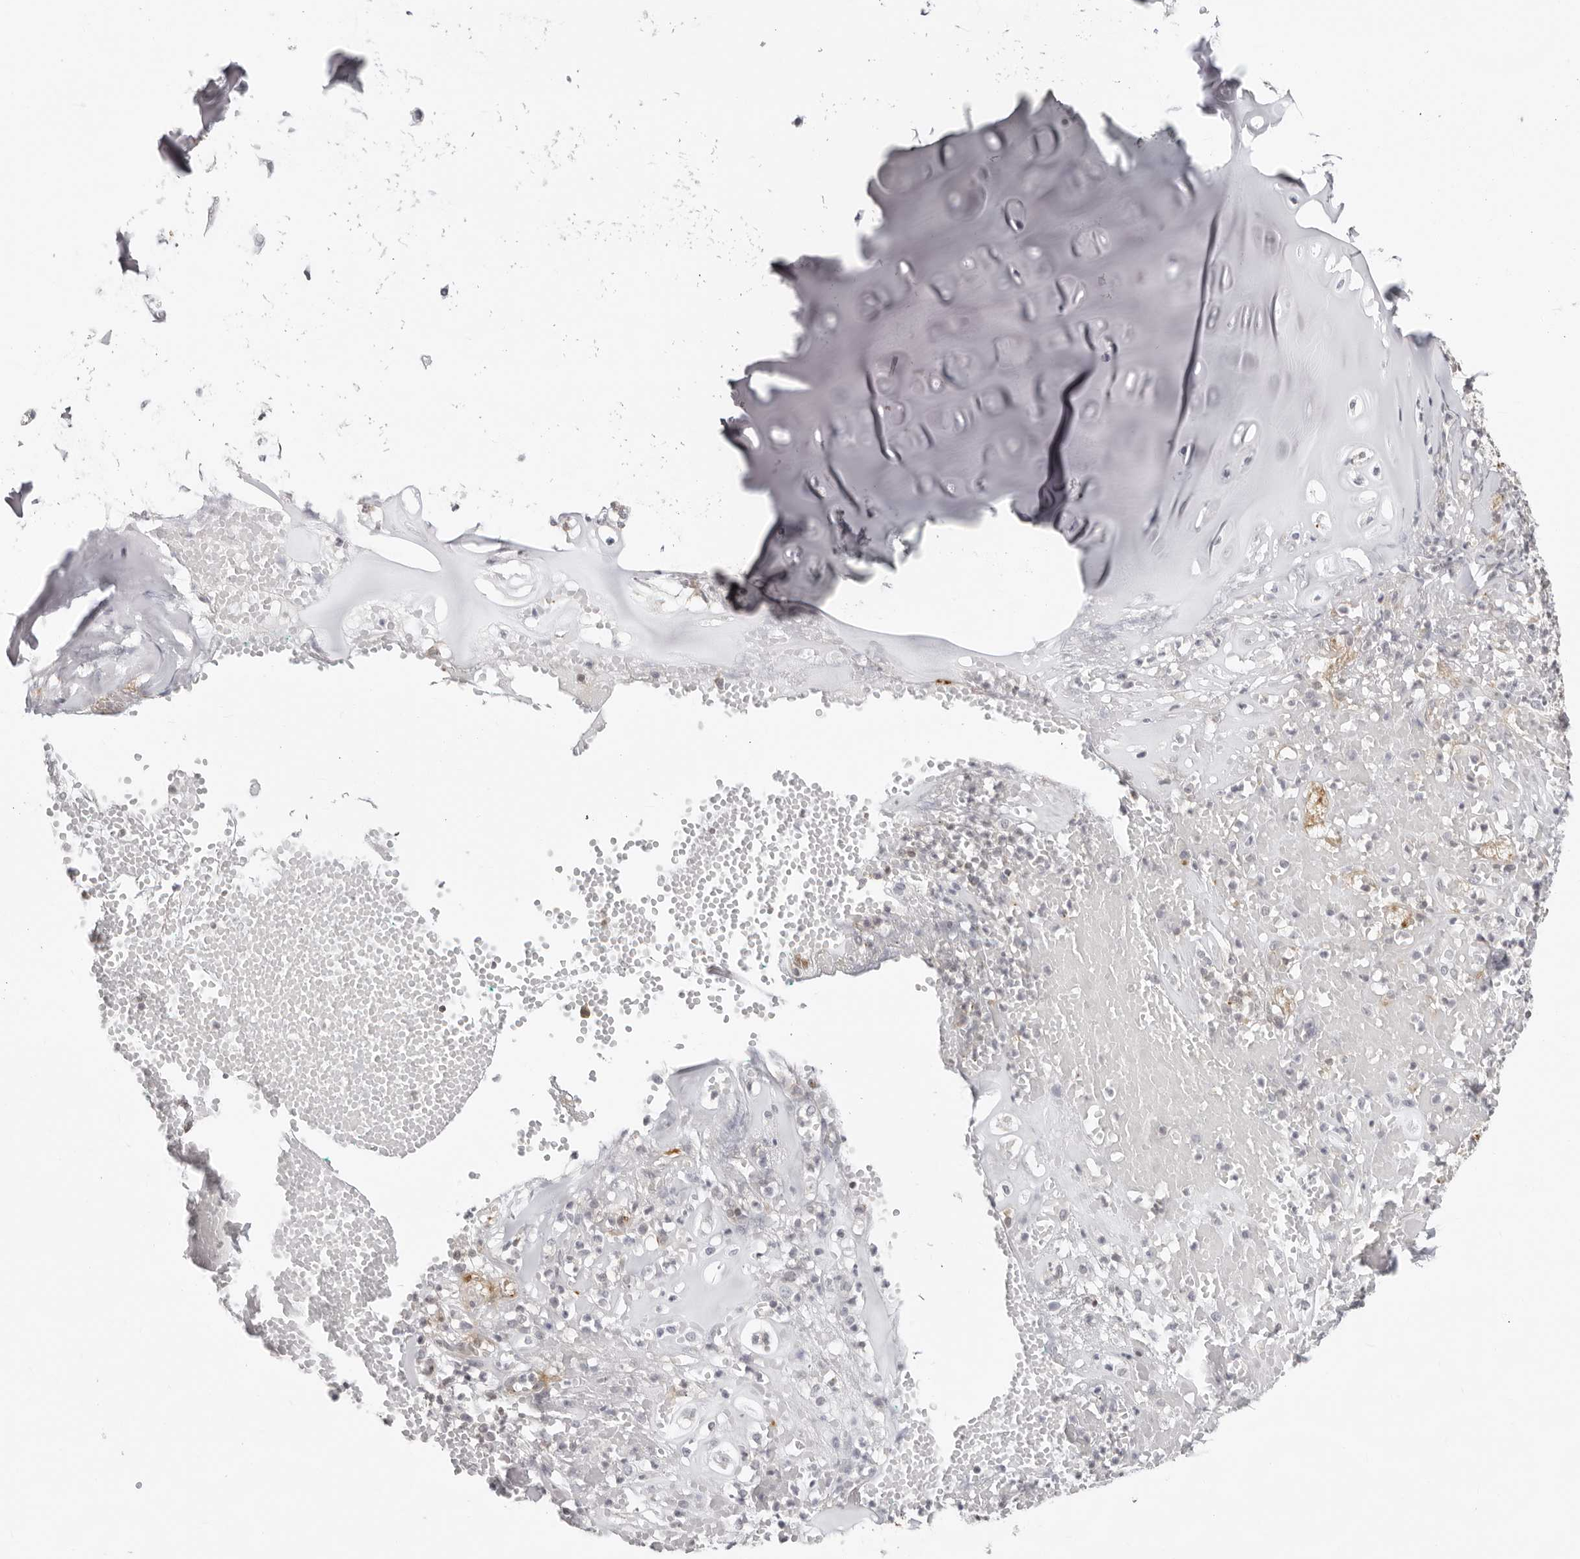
{"staining": {"intensity": "weak", "quantity": "<25%", "location": "cytoplasmic/membranous"}, "tissue": "adipose tissue", "cell_type": "Adipocytes", "image_type": "normal", "snomed": [{"axis": "morphology", "description": "Normal tissue, NOS"}, {"axis": "morphology", "description": "Basal cell carcinoma"}, {"axis": "topography", "description": "Cartilage tissue"}, {"axis": "topography", "description": "Nasopharynx"}, {"axis": "topography", "description": "Oral tissue"}], "caption": "This is an immunohistochemistry (IHC) image of benign human adipose tissue. There is no positivity in adipocytes.", "gene": "UNK", "patient": {"sex": "female", "age": 77}}